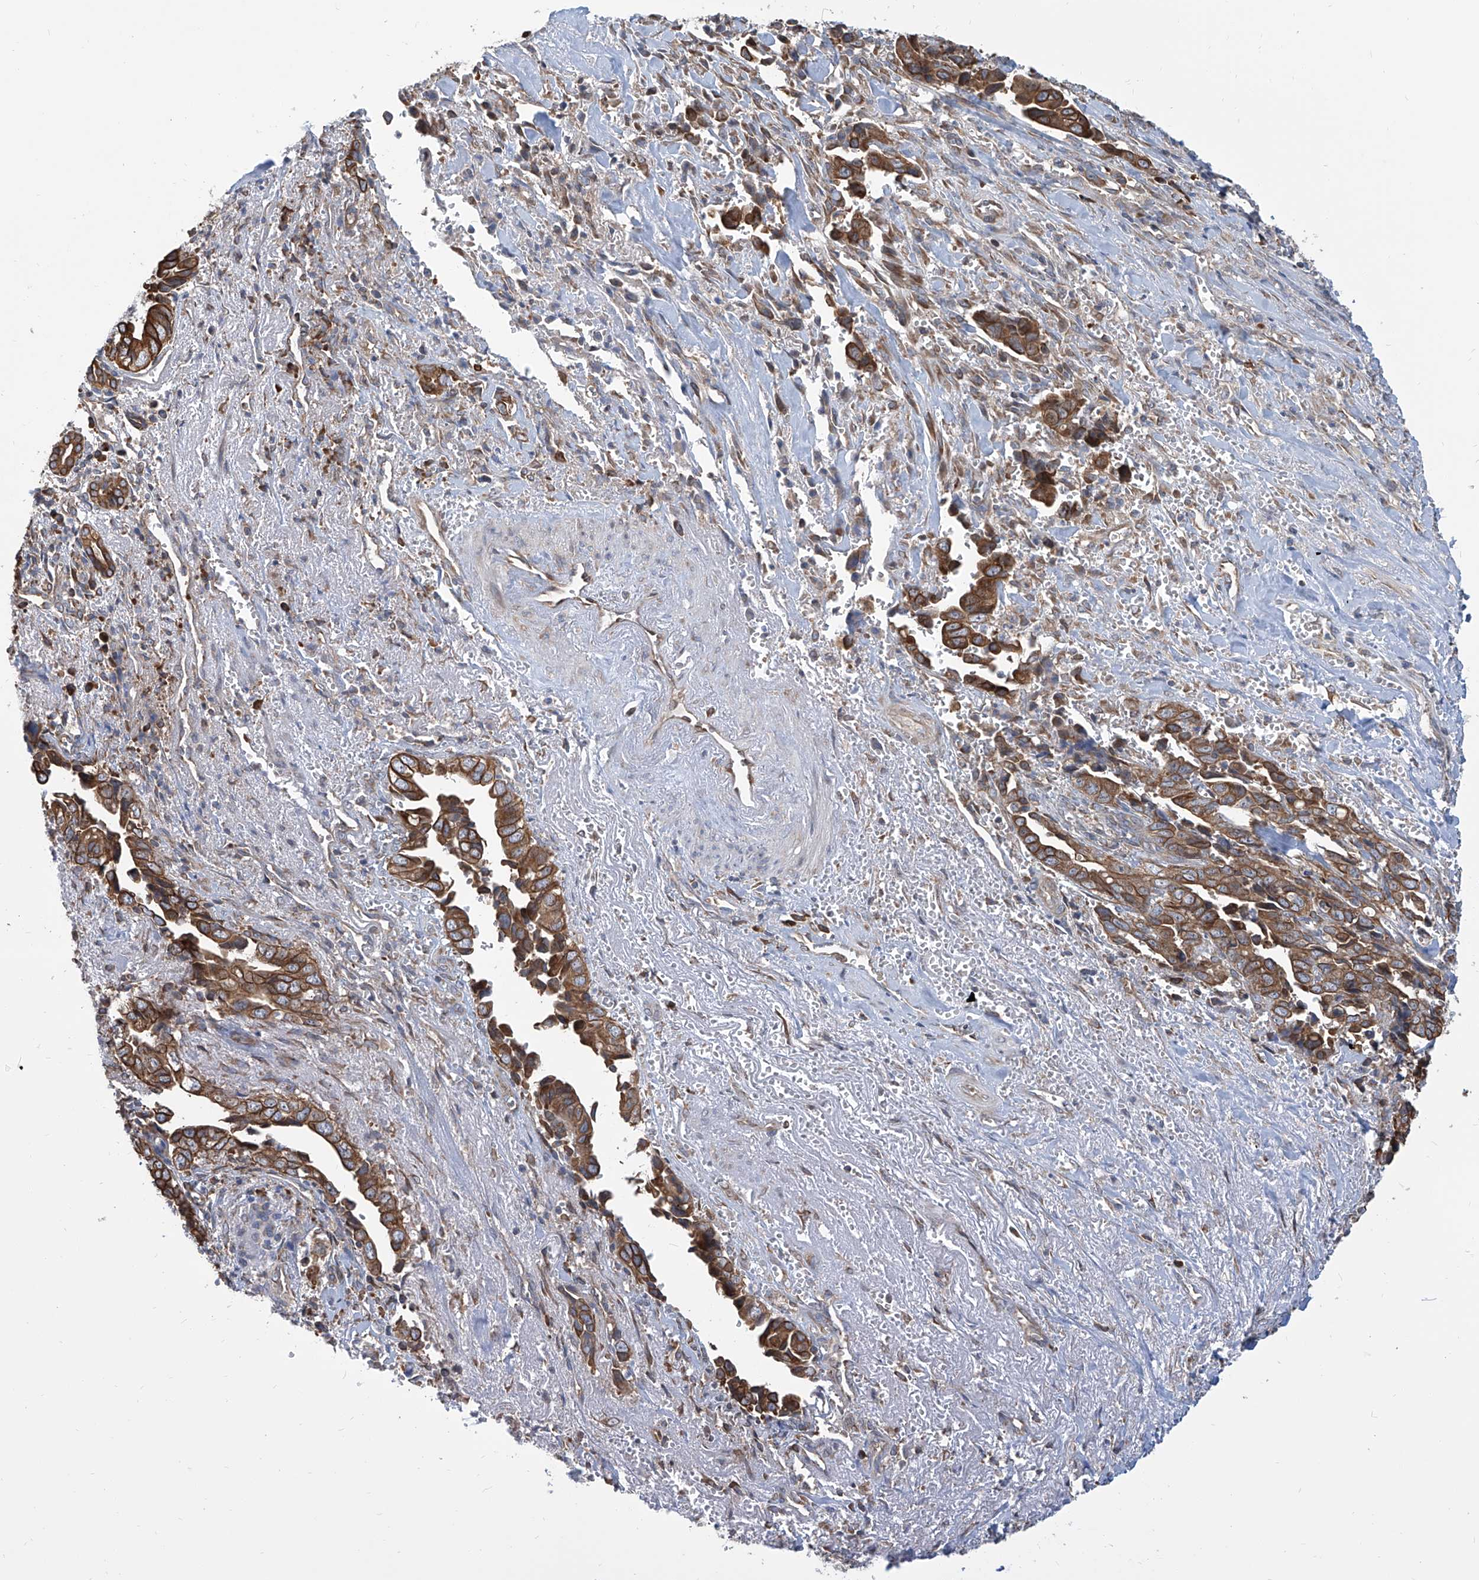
{"staining": {"intensity": "strong", "quantity": ">75%", "location": "cytoplasmic/membranous"}, "tissue": "liver cancer", "cell_type": "Tumor cells", "image_type": "cancer", "snomed": [{"axis": "morphology", "description": "Cholangiocarcinoma"}, {"axis": "topography", "description": "Liver"}], "caption": "About >75% of tumor cells in liver cancer demonstrate strong cytoplasmic/membranous protein expression as visualized by brown immunohistochemical staining.", "gene": "FAM83B", "patient": {"sex": "female", "age": 79}}